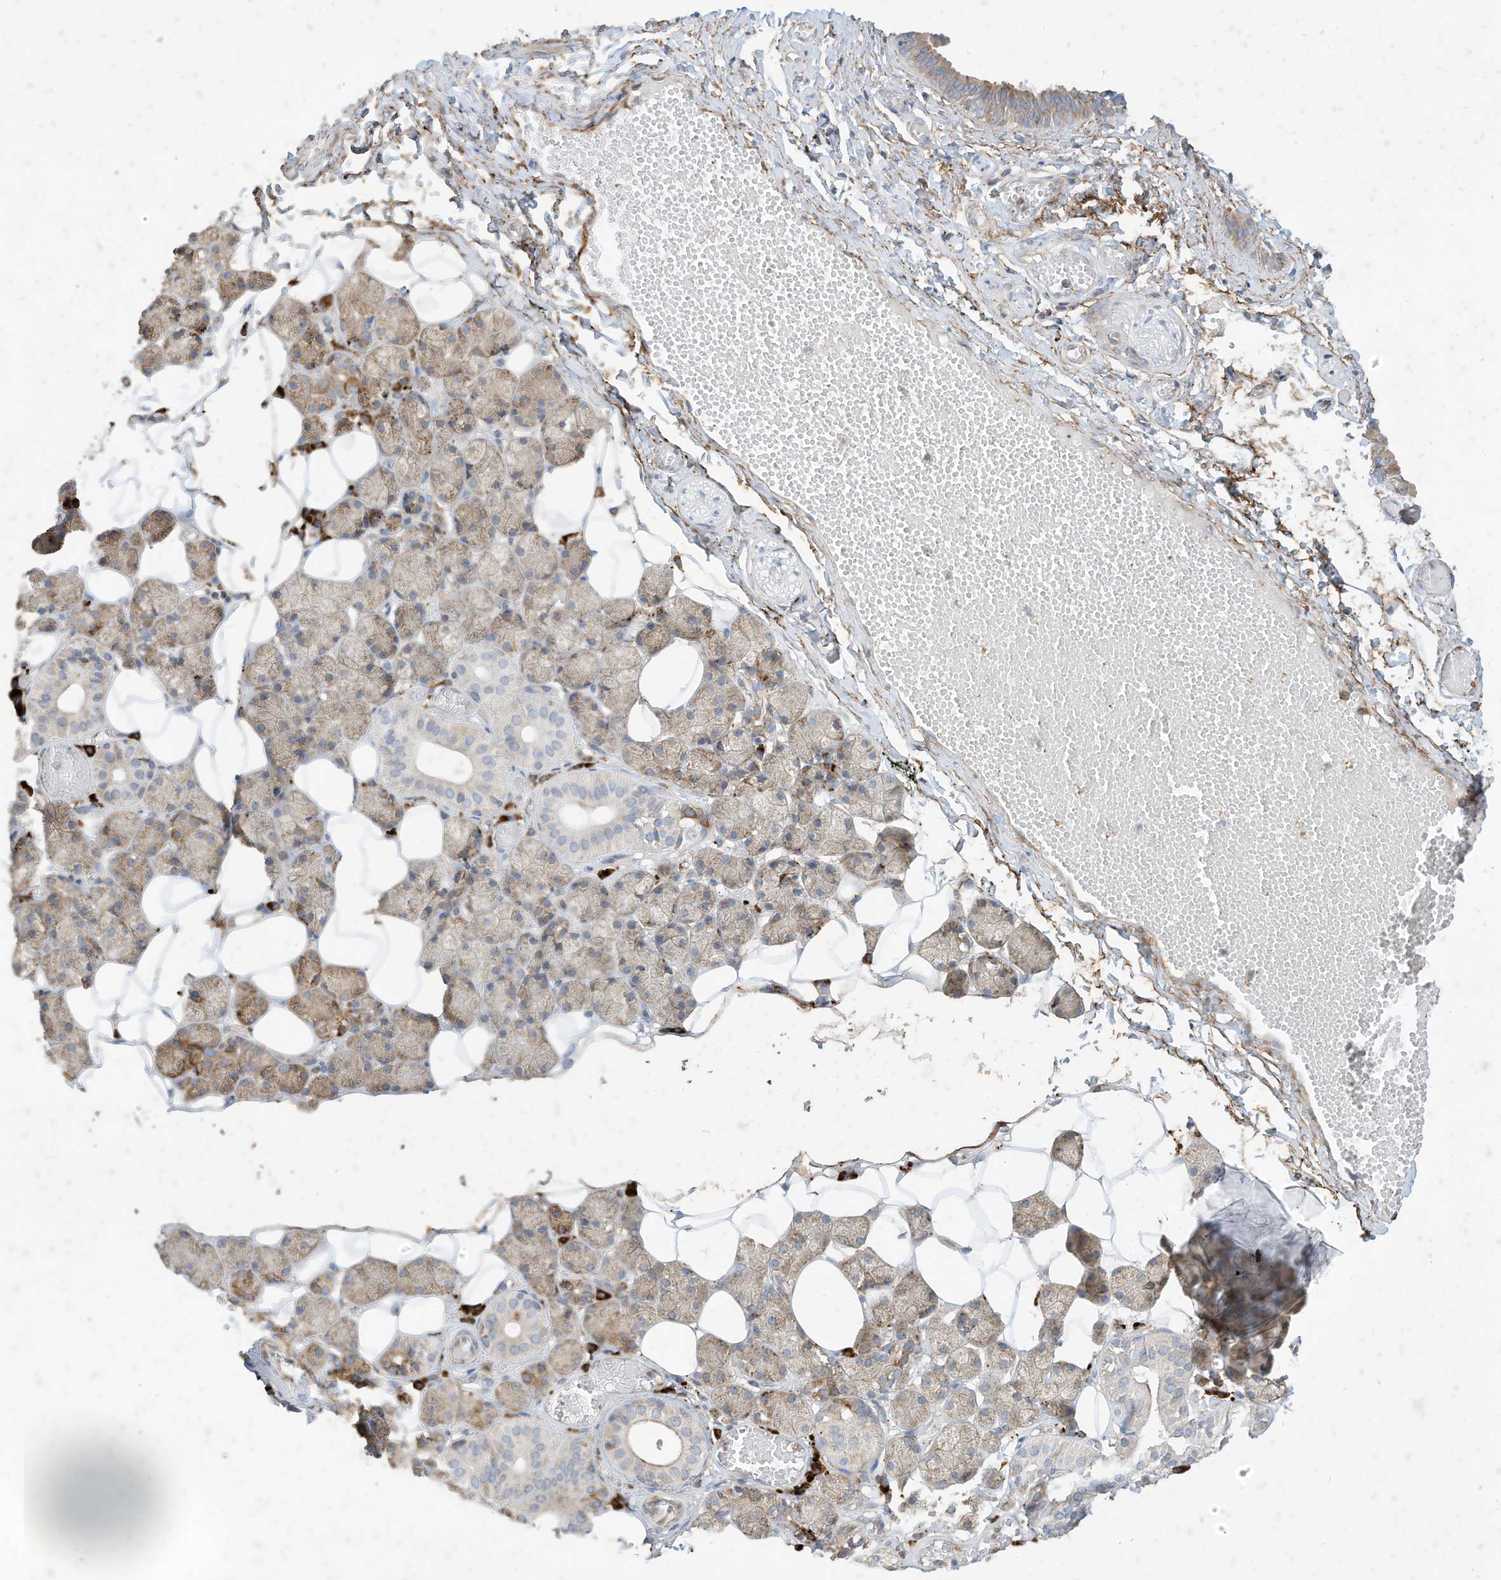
{"staining": {"intensity": "moderate", "quantity": "25%-75%", "location": "cytoplasmic/membranous"}, "tissue": "salivary gland", "cell_type": "Glandular cells", "image_type": "normal", "snomed": [{"axis": "morphology", "description": "Normal tissue, NOS"}, {"axis": "topography", "description": "Salivary gland"}], "caption": "Salivary gland stained with IHC shows moderate cytoplasmic/membranous positivity in about 25%-75% of glandular cells. (DAB (3,3'-diaminobenzidine) IHC, brown staining for protein, blue staining for nuclei).", "gene": "TRNAU1AP", "patient": {"sex": "female", "age": 33}}